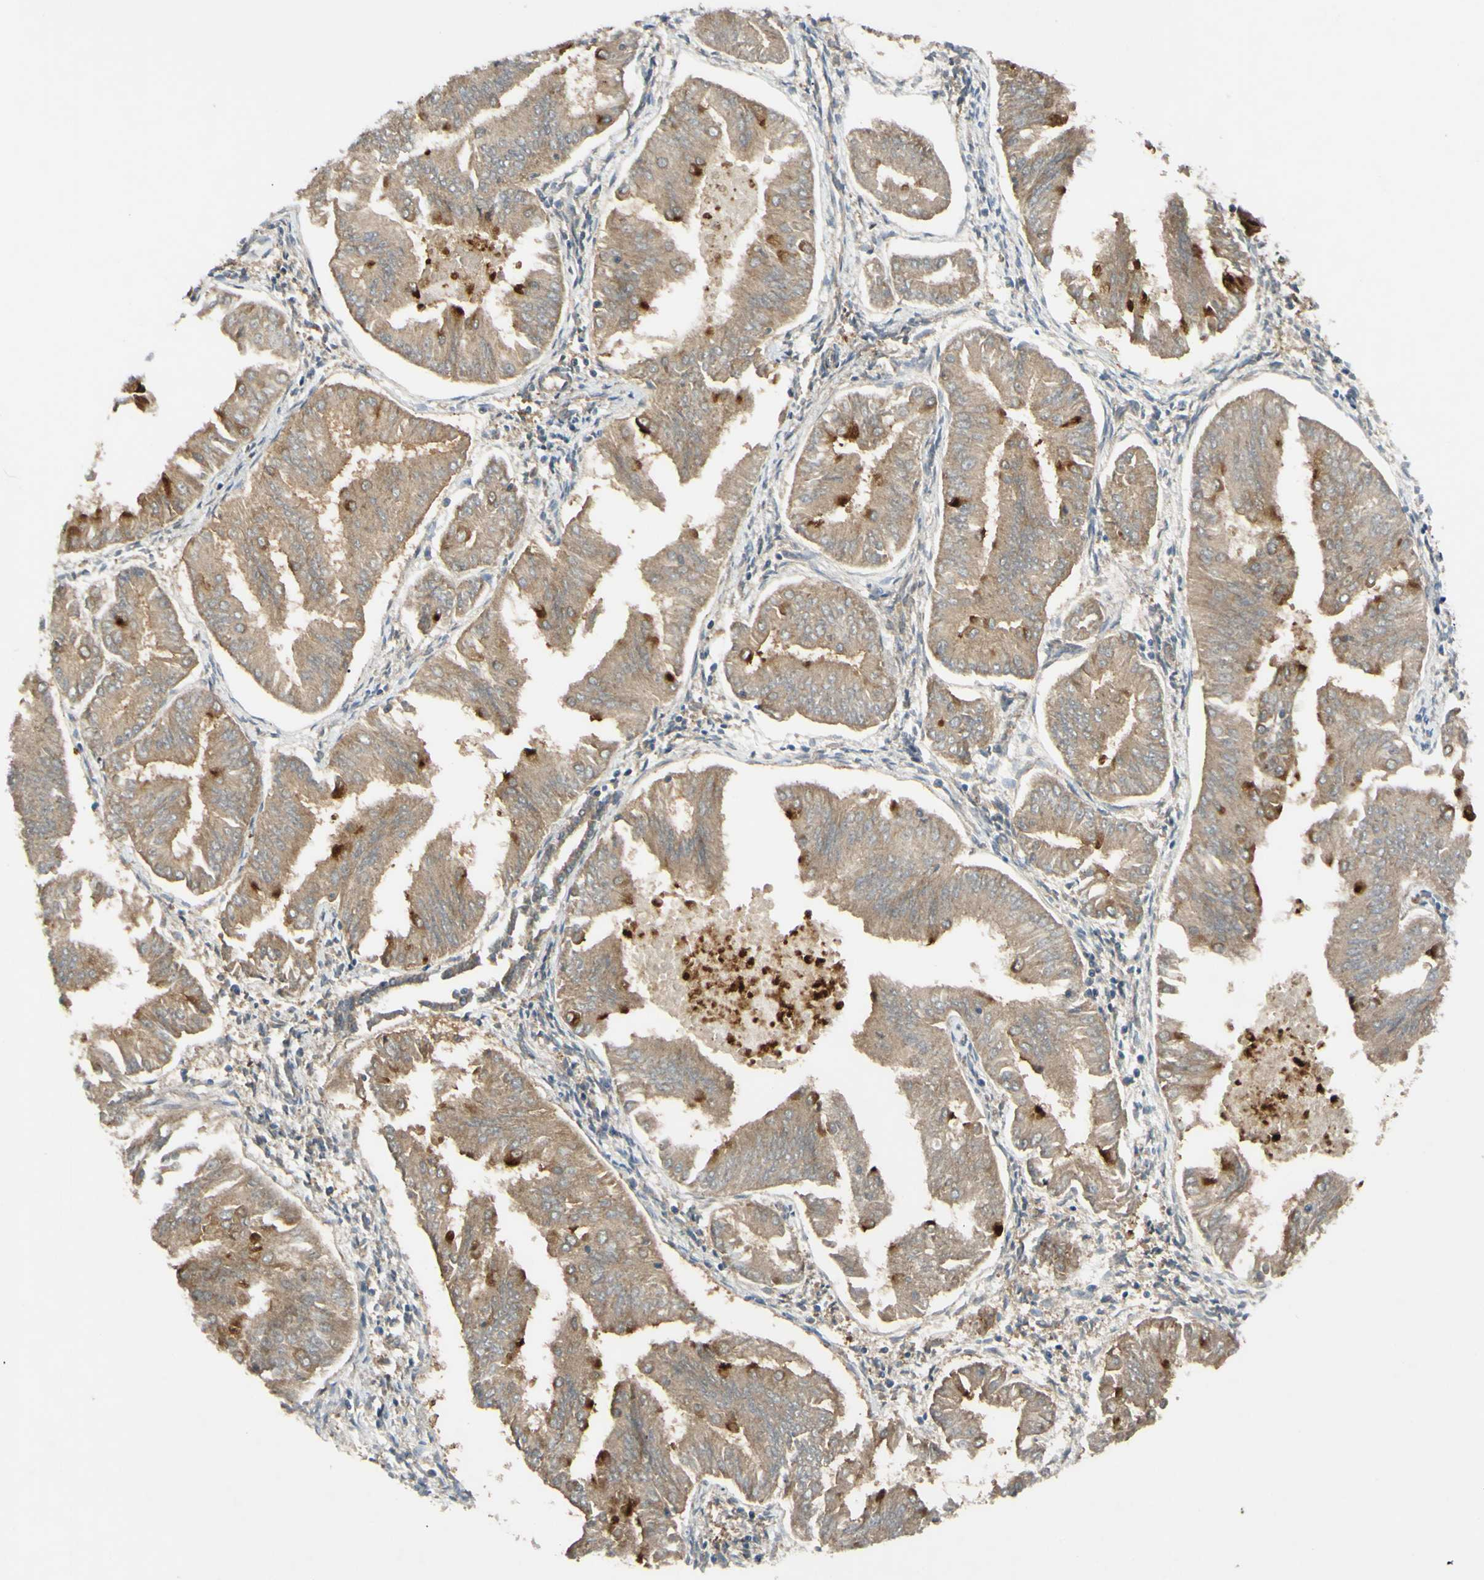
{"staining": {"intensity": "strong", "quantity": "<25%", "location": "cytoplasmic/membranous"}, "tissue": "endometrial cancer", "cell_type": "Tumor cells", "image_type": "cancer", "snomed": [{"axis": "morphology", "description": "Adenocarcinoma, NOS"}, {"axis": "topography", "description": "Endometrium"}], "caption": "Immunohistochemistry (IHC) of endometrial adenocarcinoma displays medium levels of strong cytoplasmic/membranous staining in approximately <25% of tumor cells.", "gene": "ABCC8", "patient": {"sex": "female", "age": 53}}